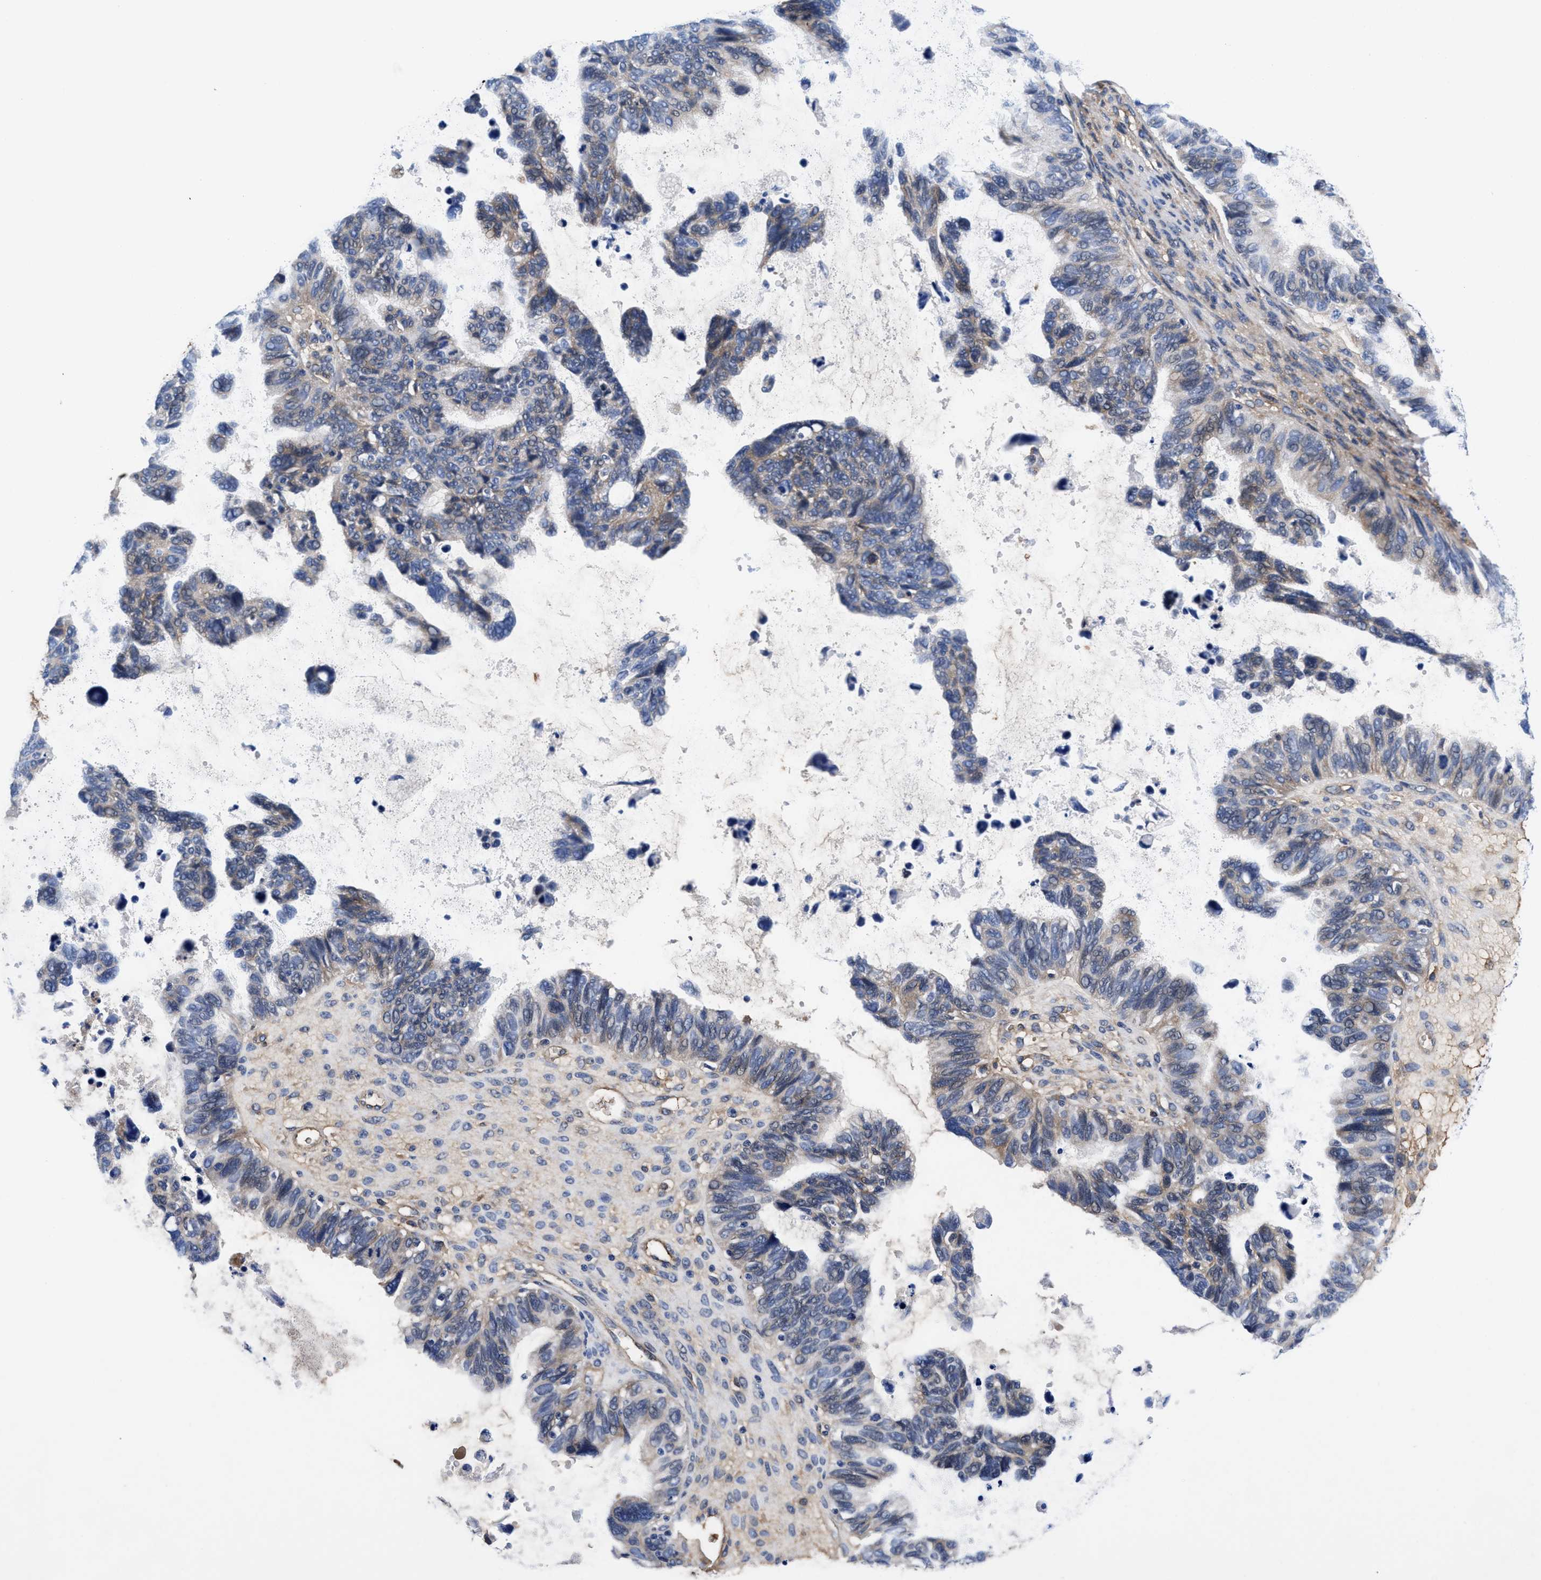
{"staining": {"intensity": "weak", "quantity": "<25%", "location": "cytoplasmic/membranous"}, "tissue": "ovarian cancer", "cell_type": "Tumor cells", "image_type": "cancer", "snomed": [{"axis": "morphology", "description": "Cystadenocarcinoma, serous, NOS"}, {"axis": "topography", "description": "Ovary"}], "caption": "Photomicrograph shows no protein expression in tumor cells of ovarian cancer tissue.", "gene": "DHRS13", "patient": {"sex": "female", "age": 79}}